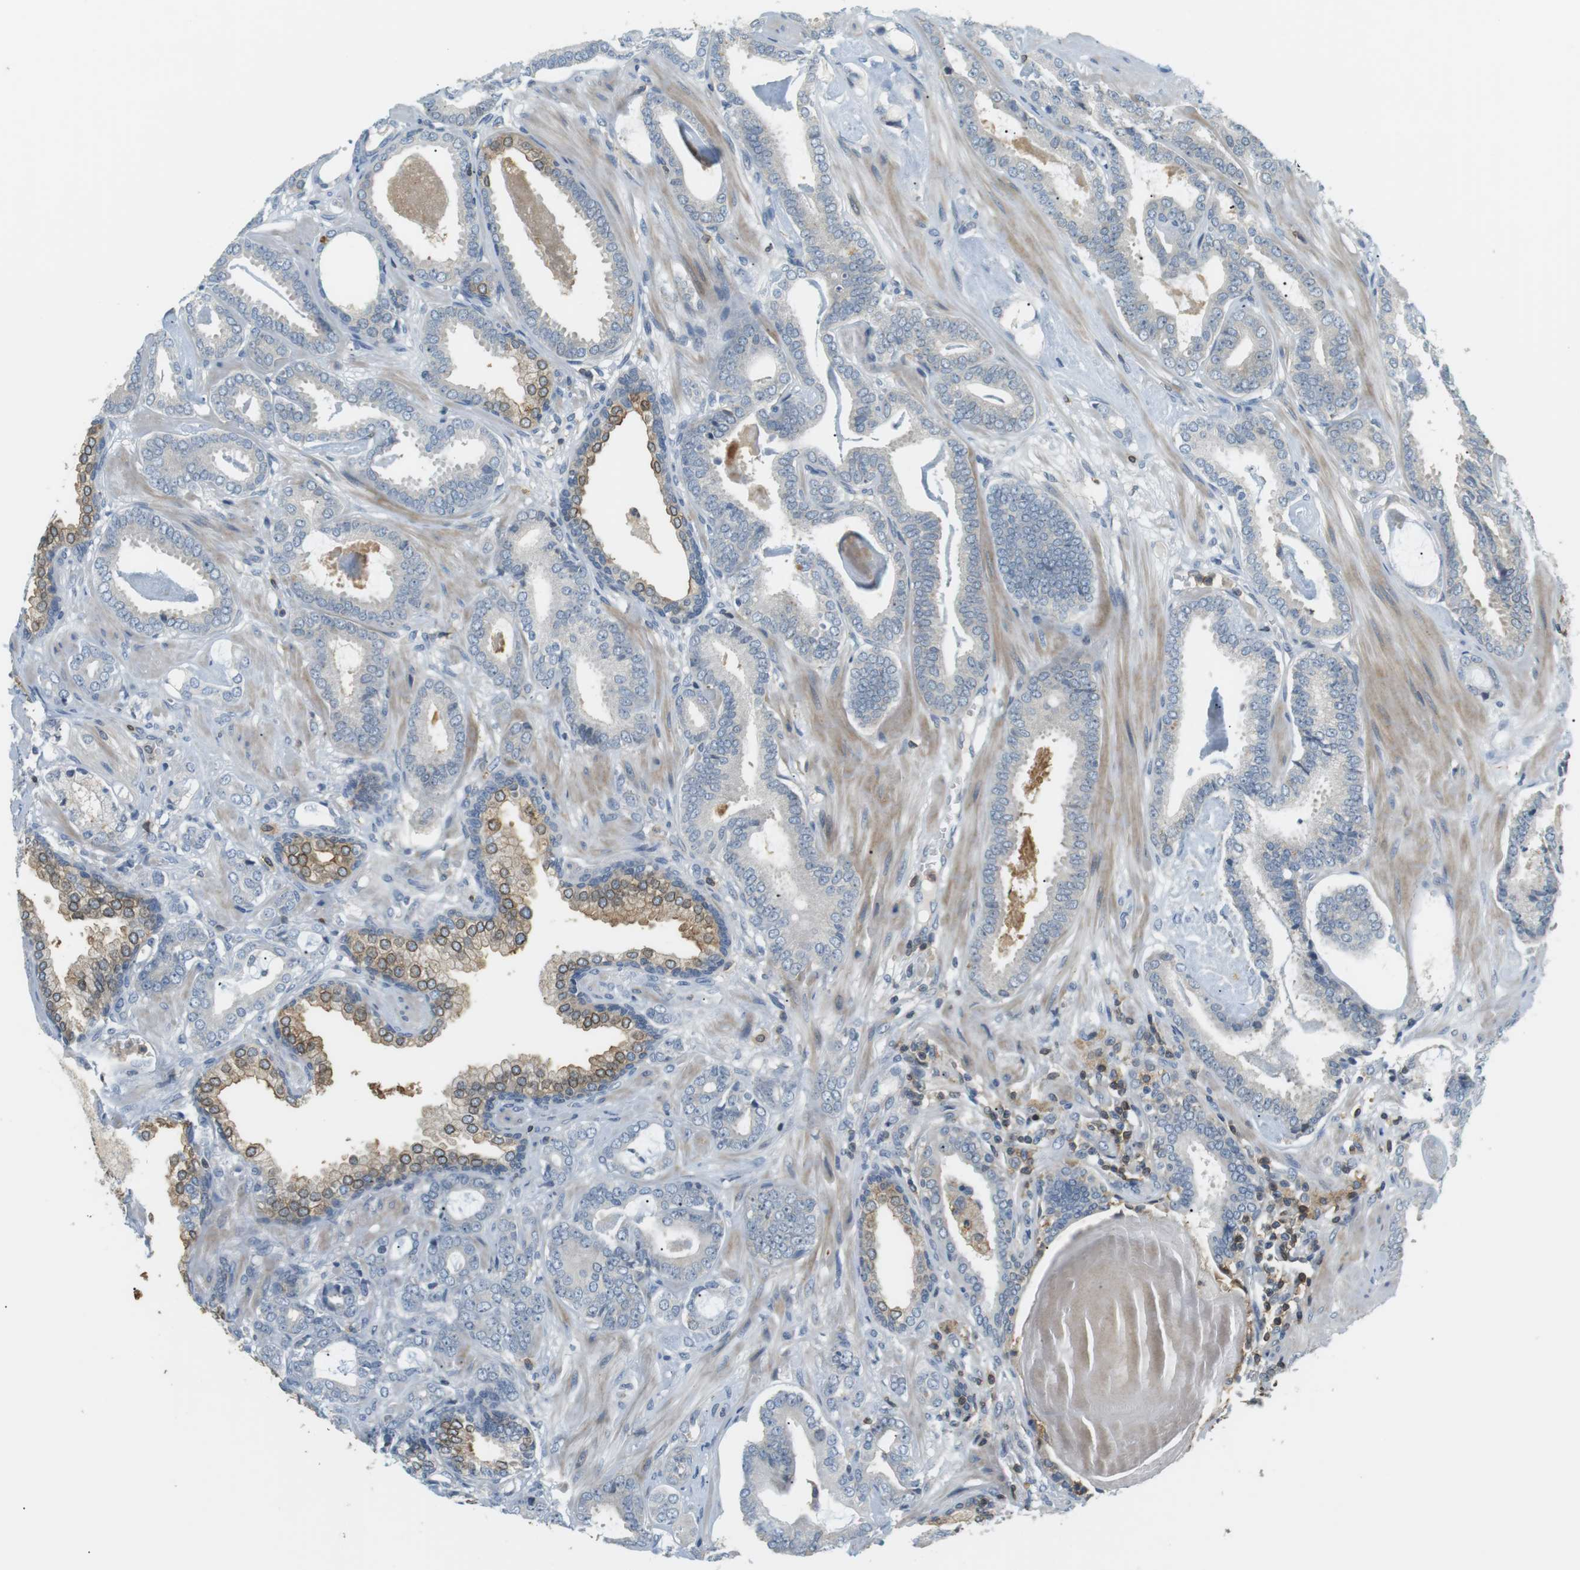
{"staining": {"intensity": "negative", "quantity": "none", "location": "none"}, "tissue": "prostate cancer", "cell_type": "Tumor cells", "image_type": "cancer", "snomed": [{"axis": "morphology", "description": "Adenocarcinoma, Low grade"}, {"axis": "topography", "description": "Prostate"}], "caption": "Low-grade adenocarcinoma (prostate) stained for a protein using immunohistochemistry exhibits no staining tumor cells.", "gene": "P2RY1", "patient": {"sex": "male", "age": 53}}